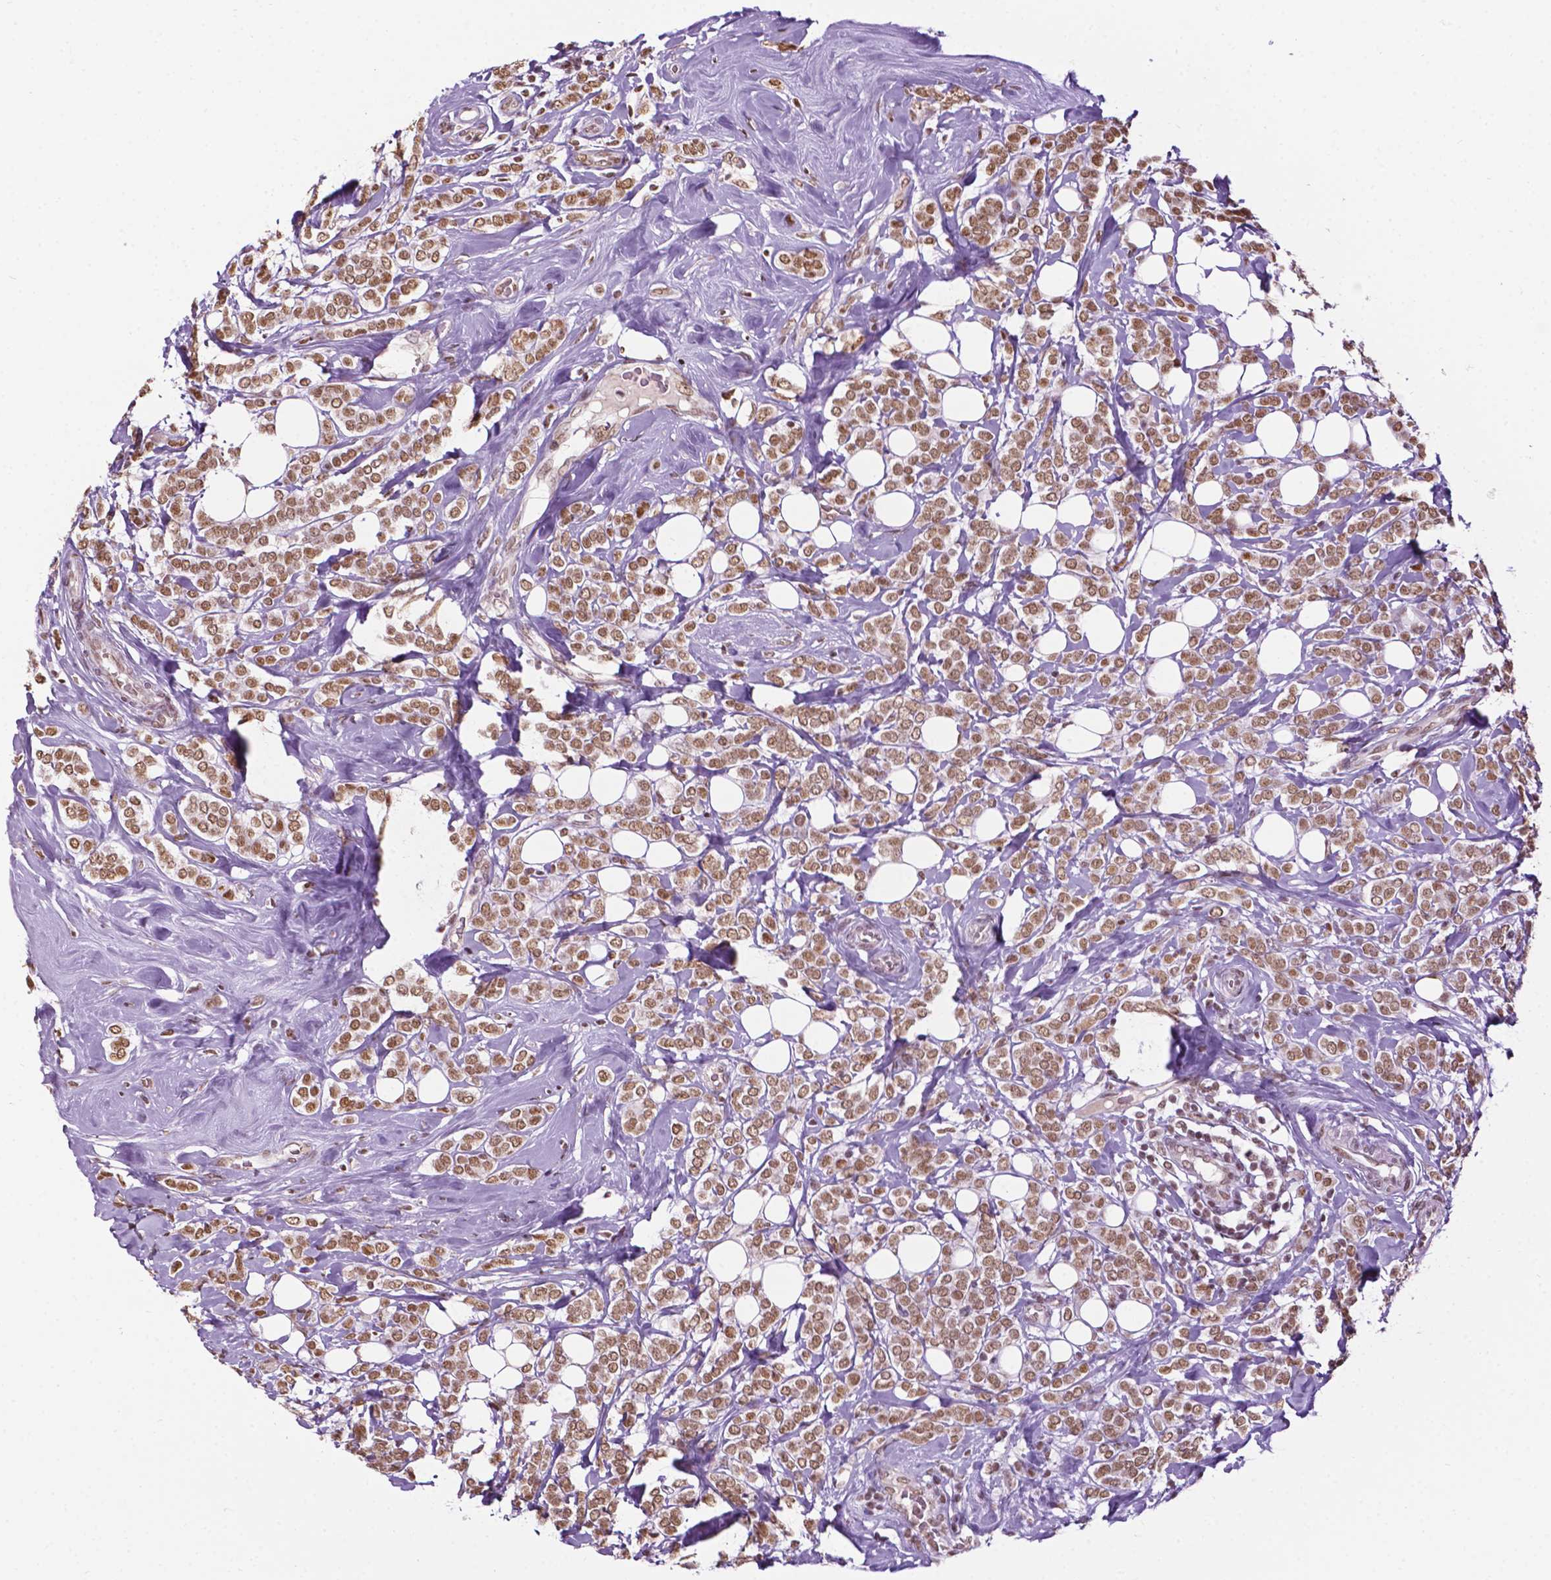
{"staining": {"intensity": "moderate", "quantity": ">75%", "location": "nuclear"}, "tissue": "breast cancer", "cell_type": "Tumor cells", "image_type": "cancer", "snomed": [{"axis": "morphology", "description": "Lobular carcinoma"}, {"axis": "topography", "description": "Breast"}], "caption": "The histopathology image reveals a brown stain indicating the presence of a protein in the nuclear of tumor cells in breast lobular carcinoma.", "gene": "COL23A1", "patient": {"sex": "female", "age": 49}}